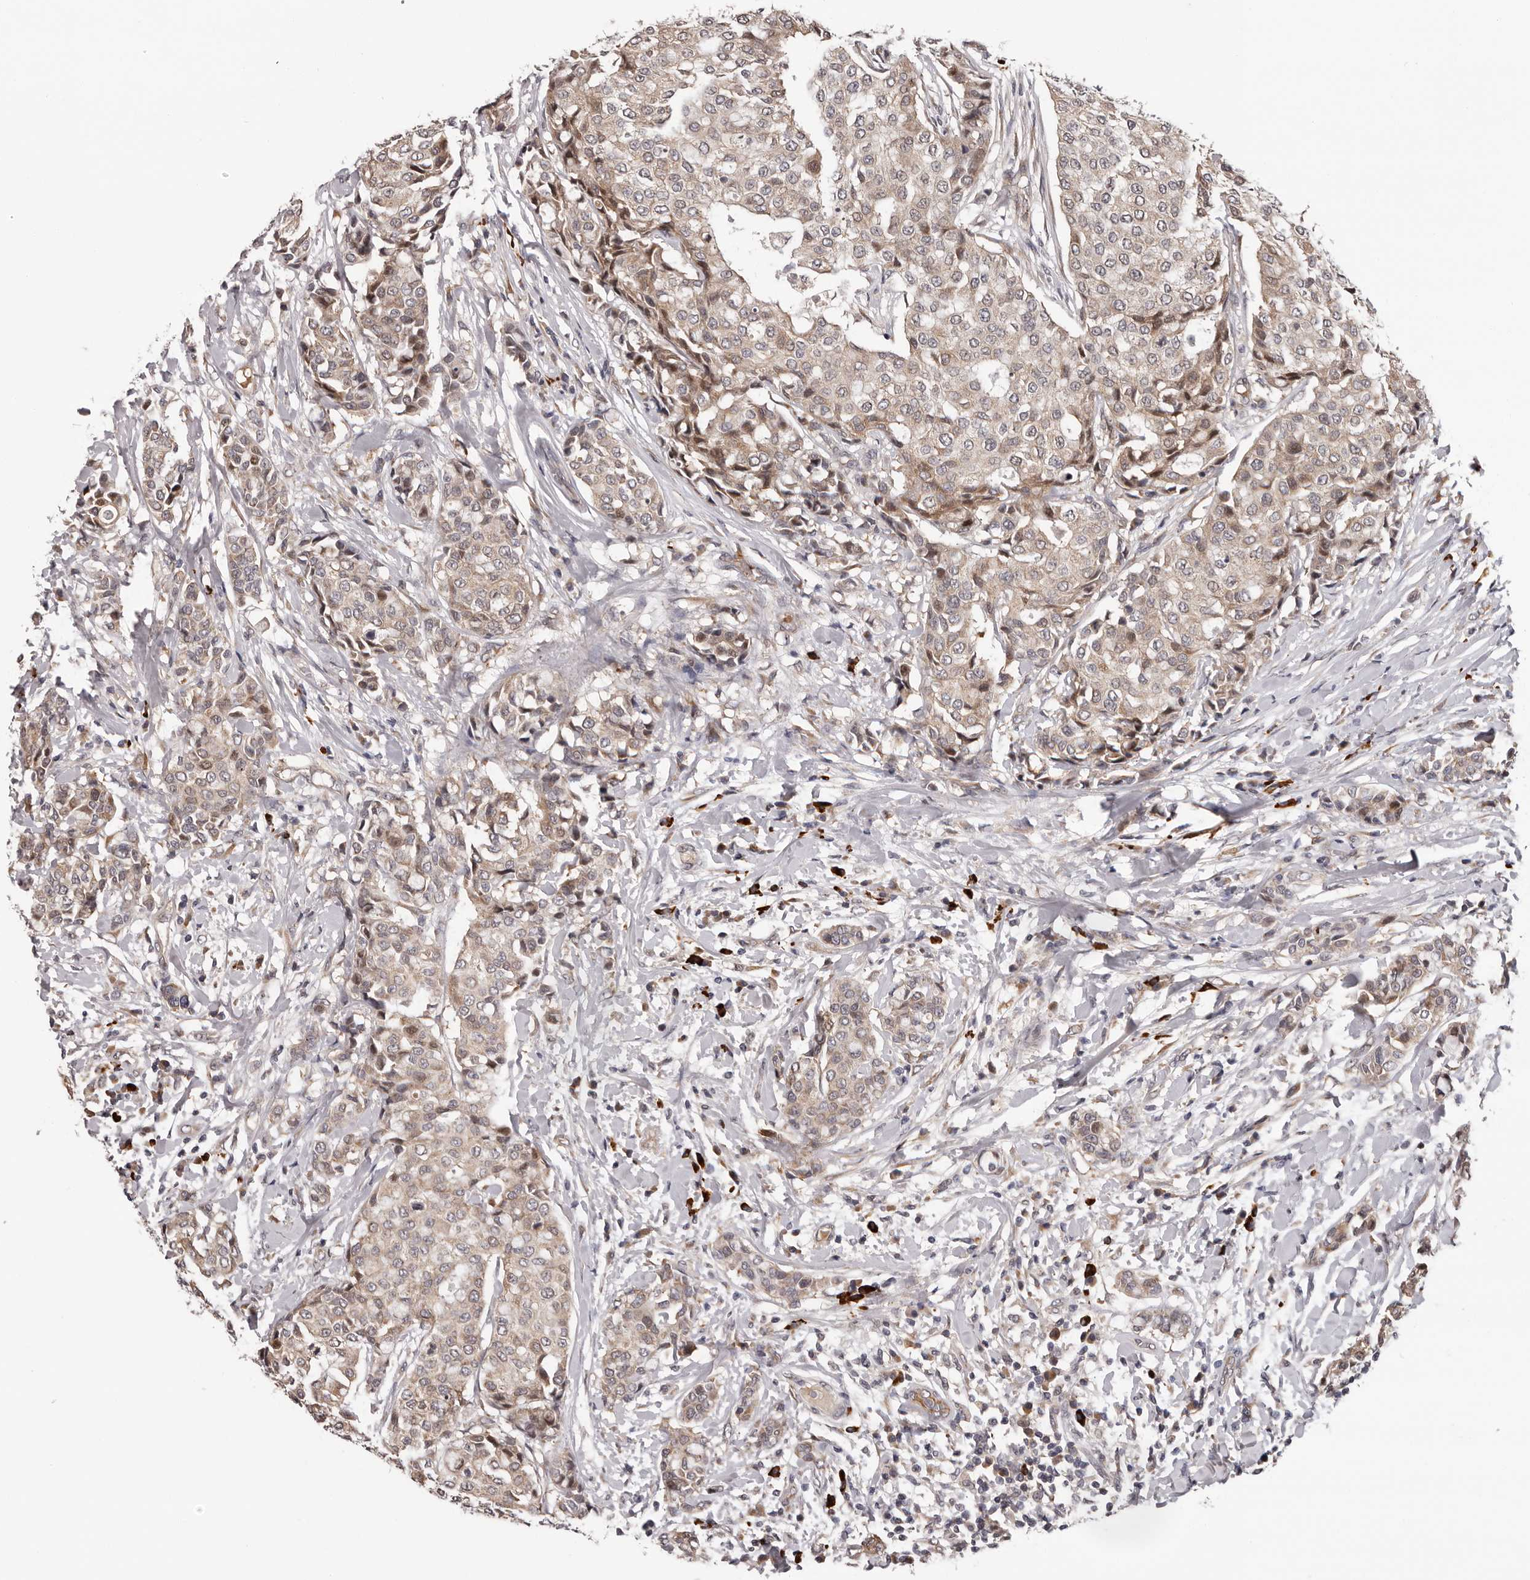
{"staining": {"intensity": "weak", "quantity": ">75%", "location": "cytoplasmic/membranous"}, "tissue": "breast cancer", "cell_type": "Tumor cells", "image_type": "cancer", "snomed": [{"axis": "morphology", "description": "Duct carcinoma"}, {"axis": "topography", "description": "Breast"}], "caption": "Protein staining shows weak cytoplasmic/membranous expression in about >75% of tumor cells in breast cancer. (IHC, brightfield microscopy, high magnification).", "gene": "MED8", "patient": {"sex": "female", "age": 27}}